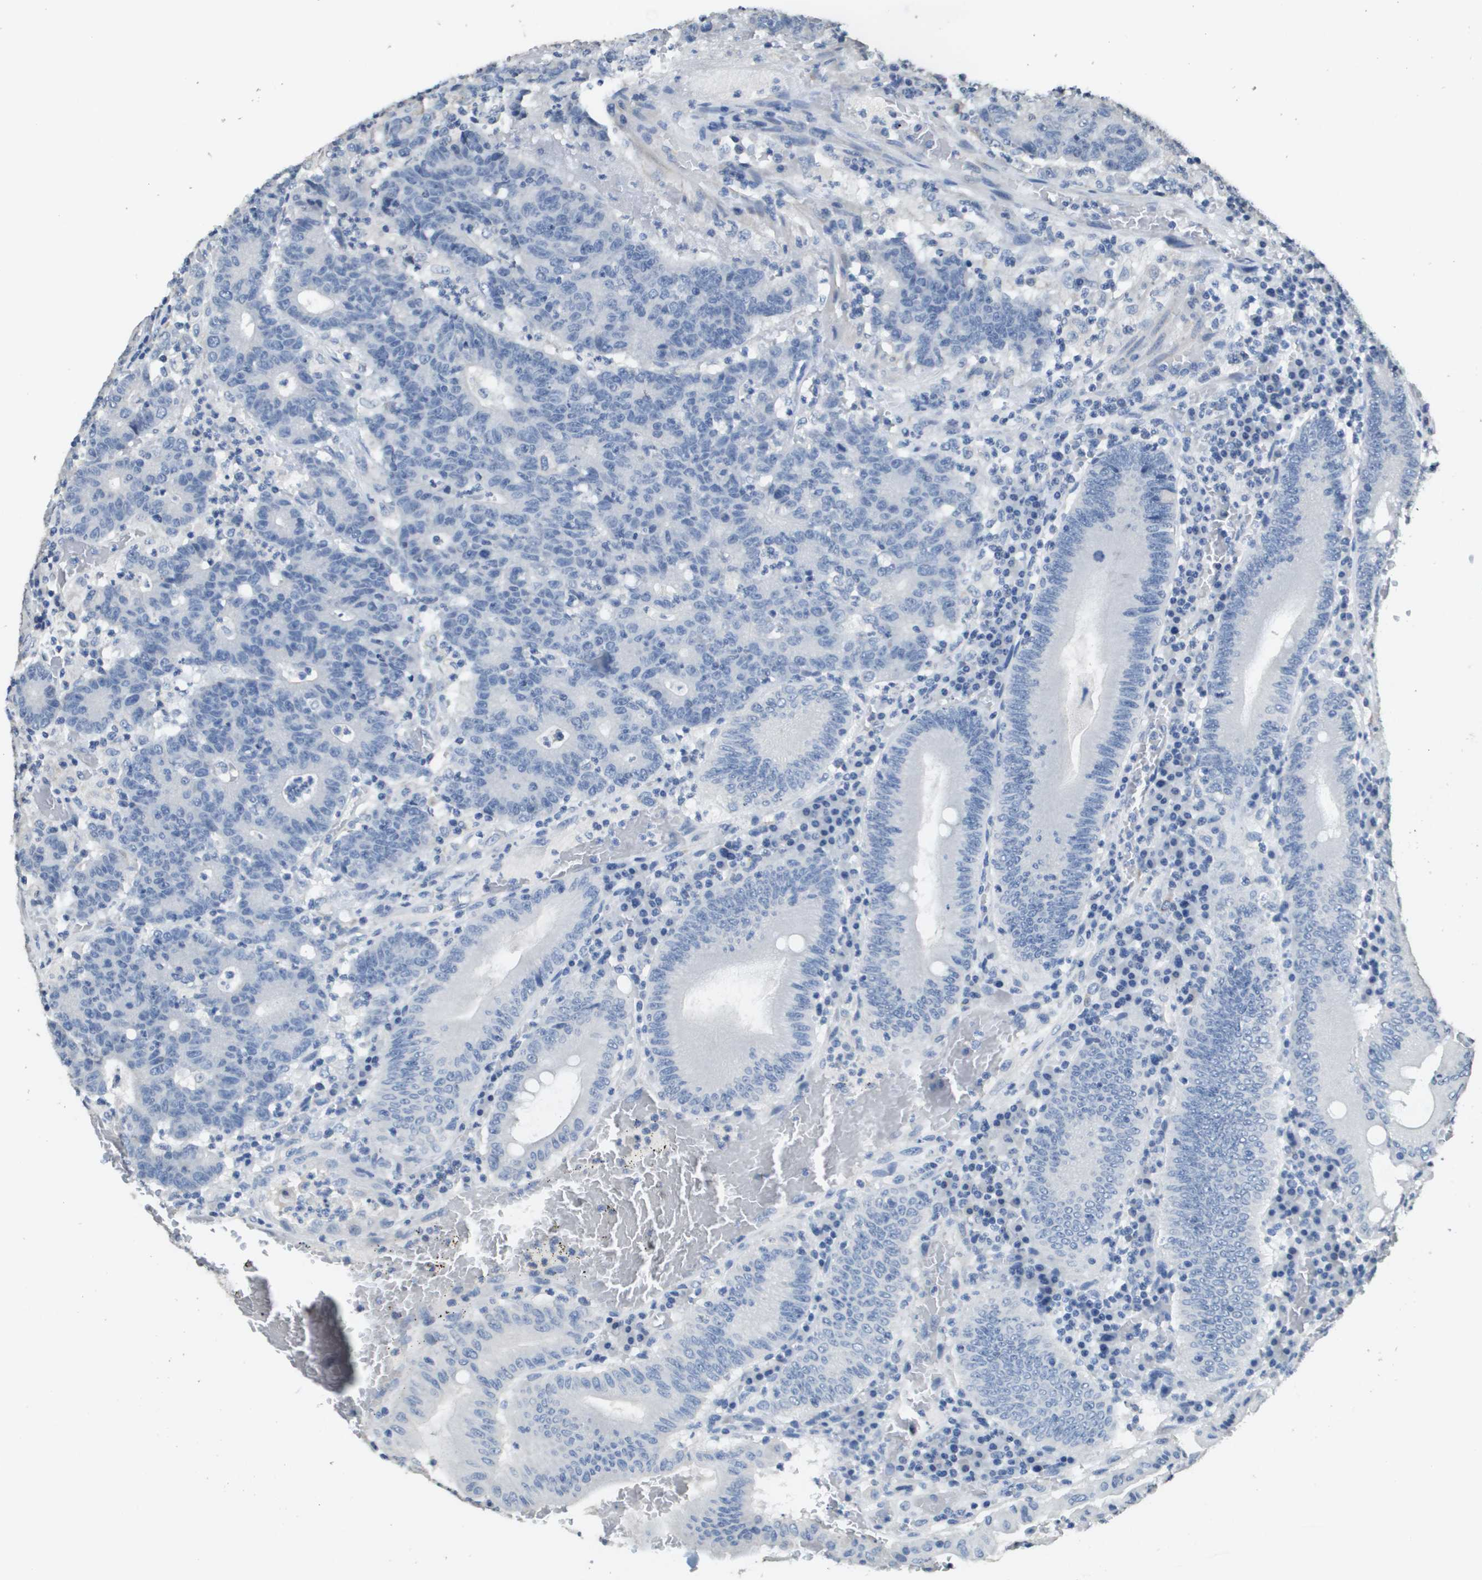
{"staining": {"intensity": "negative", "quantity": "none", "location": "none"}, "tissue": "colorectal cancer", "cell_type": "Tumor cells", "image_type": "cancer", "snomed": [{"axis": "morphology", "description": "Normal tissue, NOS"}, {"axis": "morphology", "description": "Adenocarcinoma, NOS"}, {"axis": "topography", "description": "Colon"}], "caption": "Immunohistochemical staining of human colorectal cancer (adenocarcinoma) exhibits no significant staining in tumor cells.", "gene": "MT3", "patient": {"sex": "female", "age": 75}}